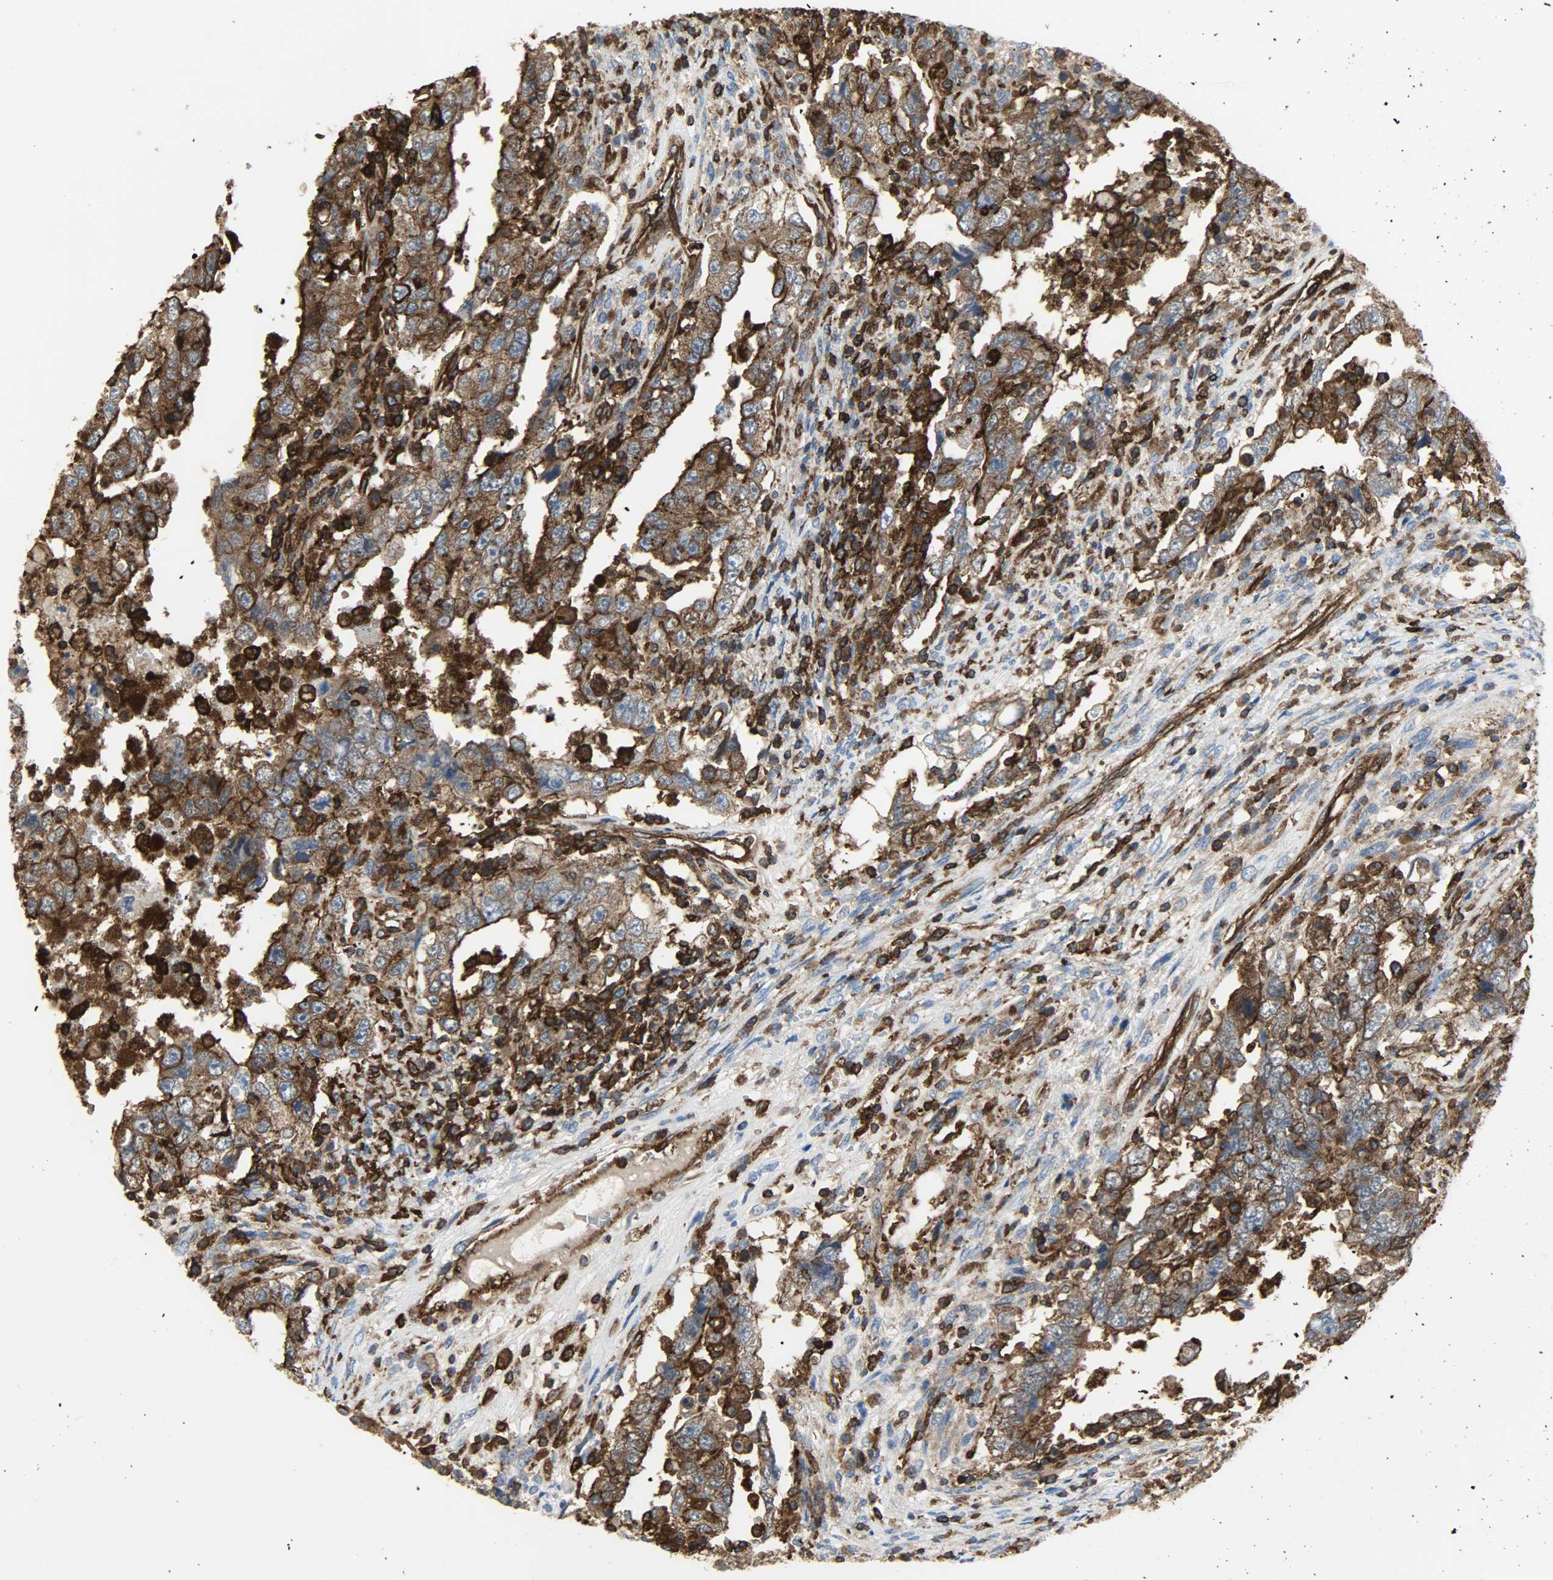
{"staining": {"intensity": "strong", "quantity": ">75%", "location": "cytoplasmic/membranous"}, "tissue": "testis cancer", "cell_type": "Tumor cells", "image_type": "cancer", "snomed": [{"axis": "morphology", "description": "Carcinoma, Embryonal, NOS"}, {"axis": "topography", "description": "Testis"}], "caption": "An IHC micrograph of tumor tissue is shown. Protein staining in brown labels strong cytoplasmic/membranous positivity in testis embryonal carcinoma within tumor cells.", "gene": "VASP", "patient": {"sex": "male", "age": 26}}